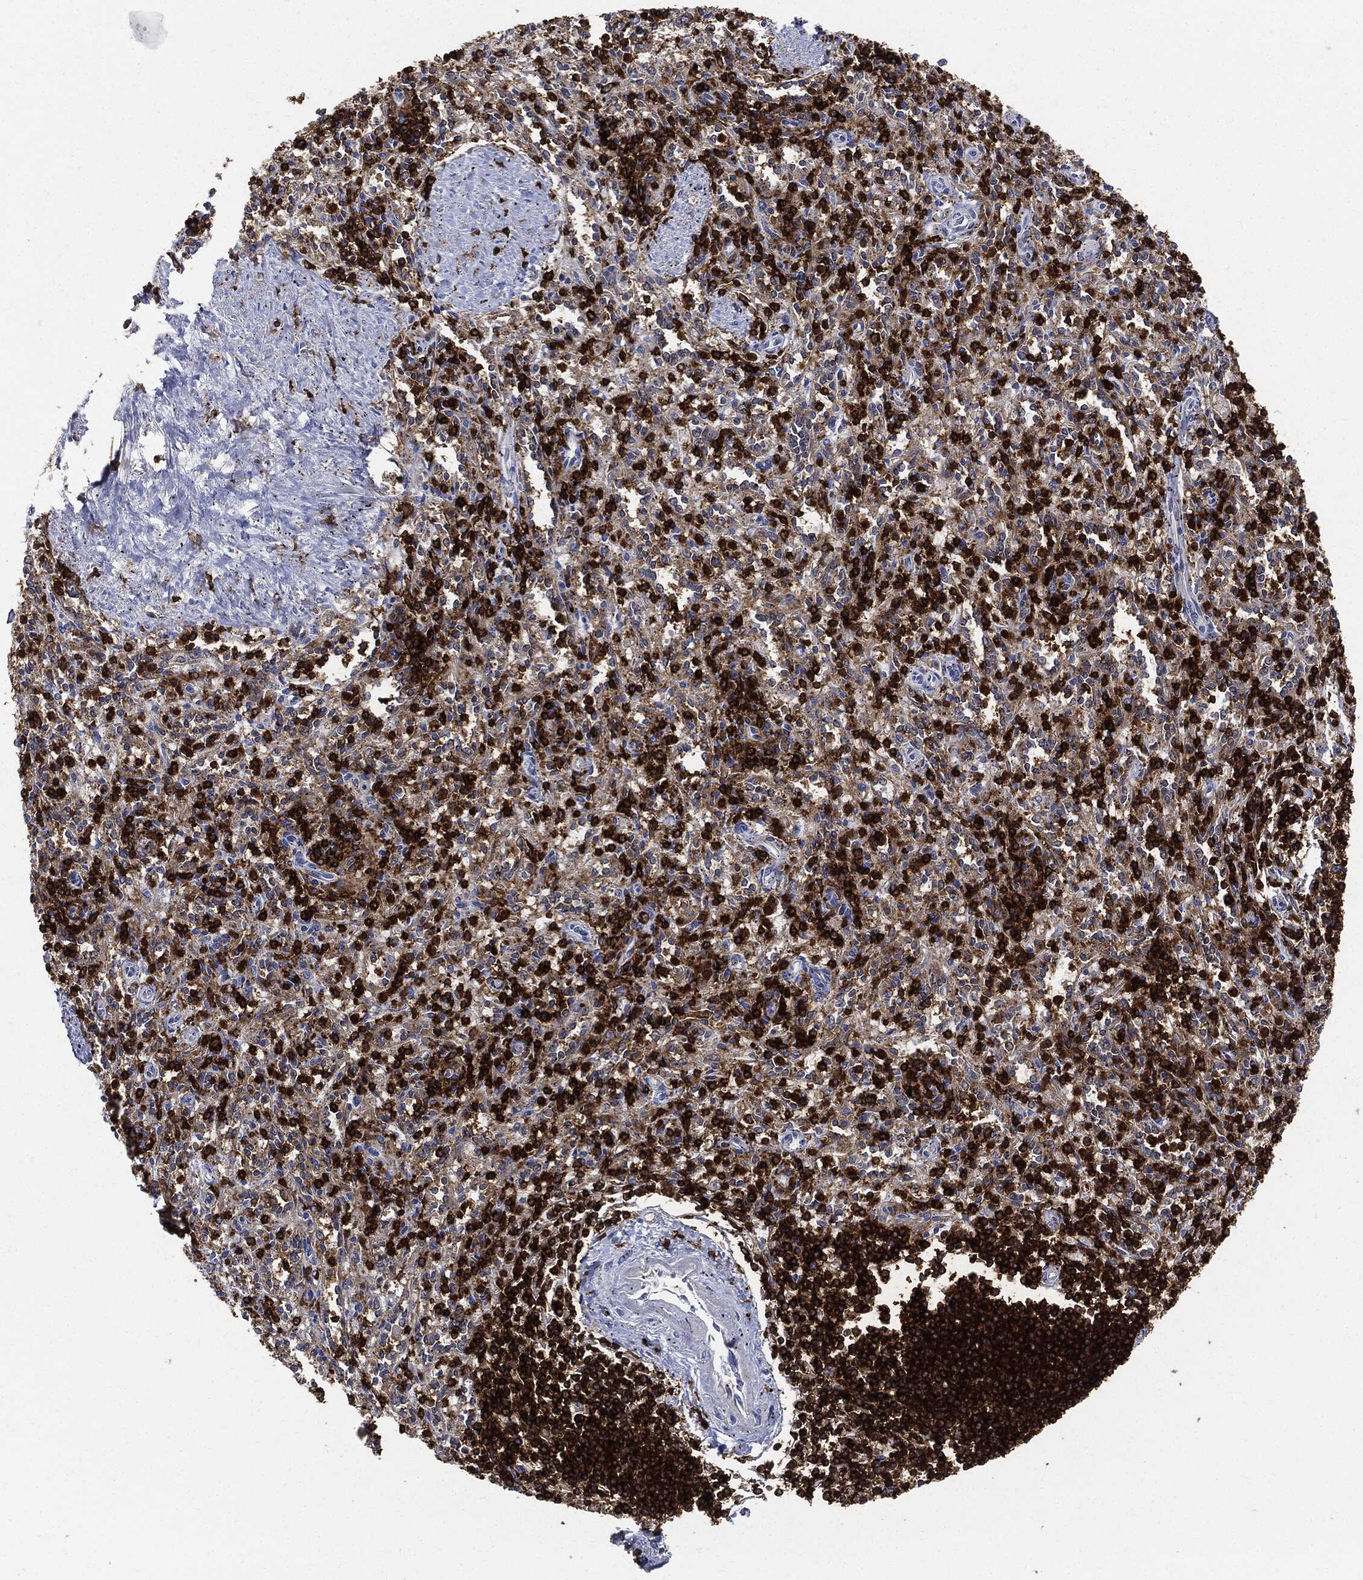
{"staining": {"intensity": "strong", "quantity": ">75%", "location": "cytoplasmic/membranous"}, "tissue": "spleen", "cell_type": "Cells in red pulp", "image_type": "normal", "snomed": [{"axis": "morphology", "description": "Normal tissue, NOS"}, {"axis": "topography", "description": "Spleen"}], "caption": "Protein staining of benign spleen displays strong cytoplasmic/membranous positivity in about >75% of cells in red pulp. (brown staining indicates protein expression, while blue staining denotes nuclei).", "gene": "PTPRC", "patient": {"sex": "male", "age": 69}}